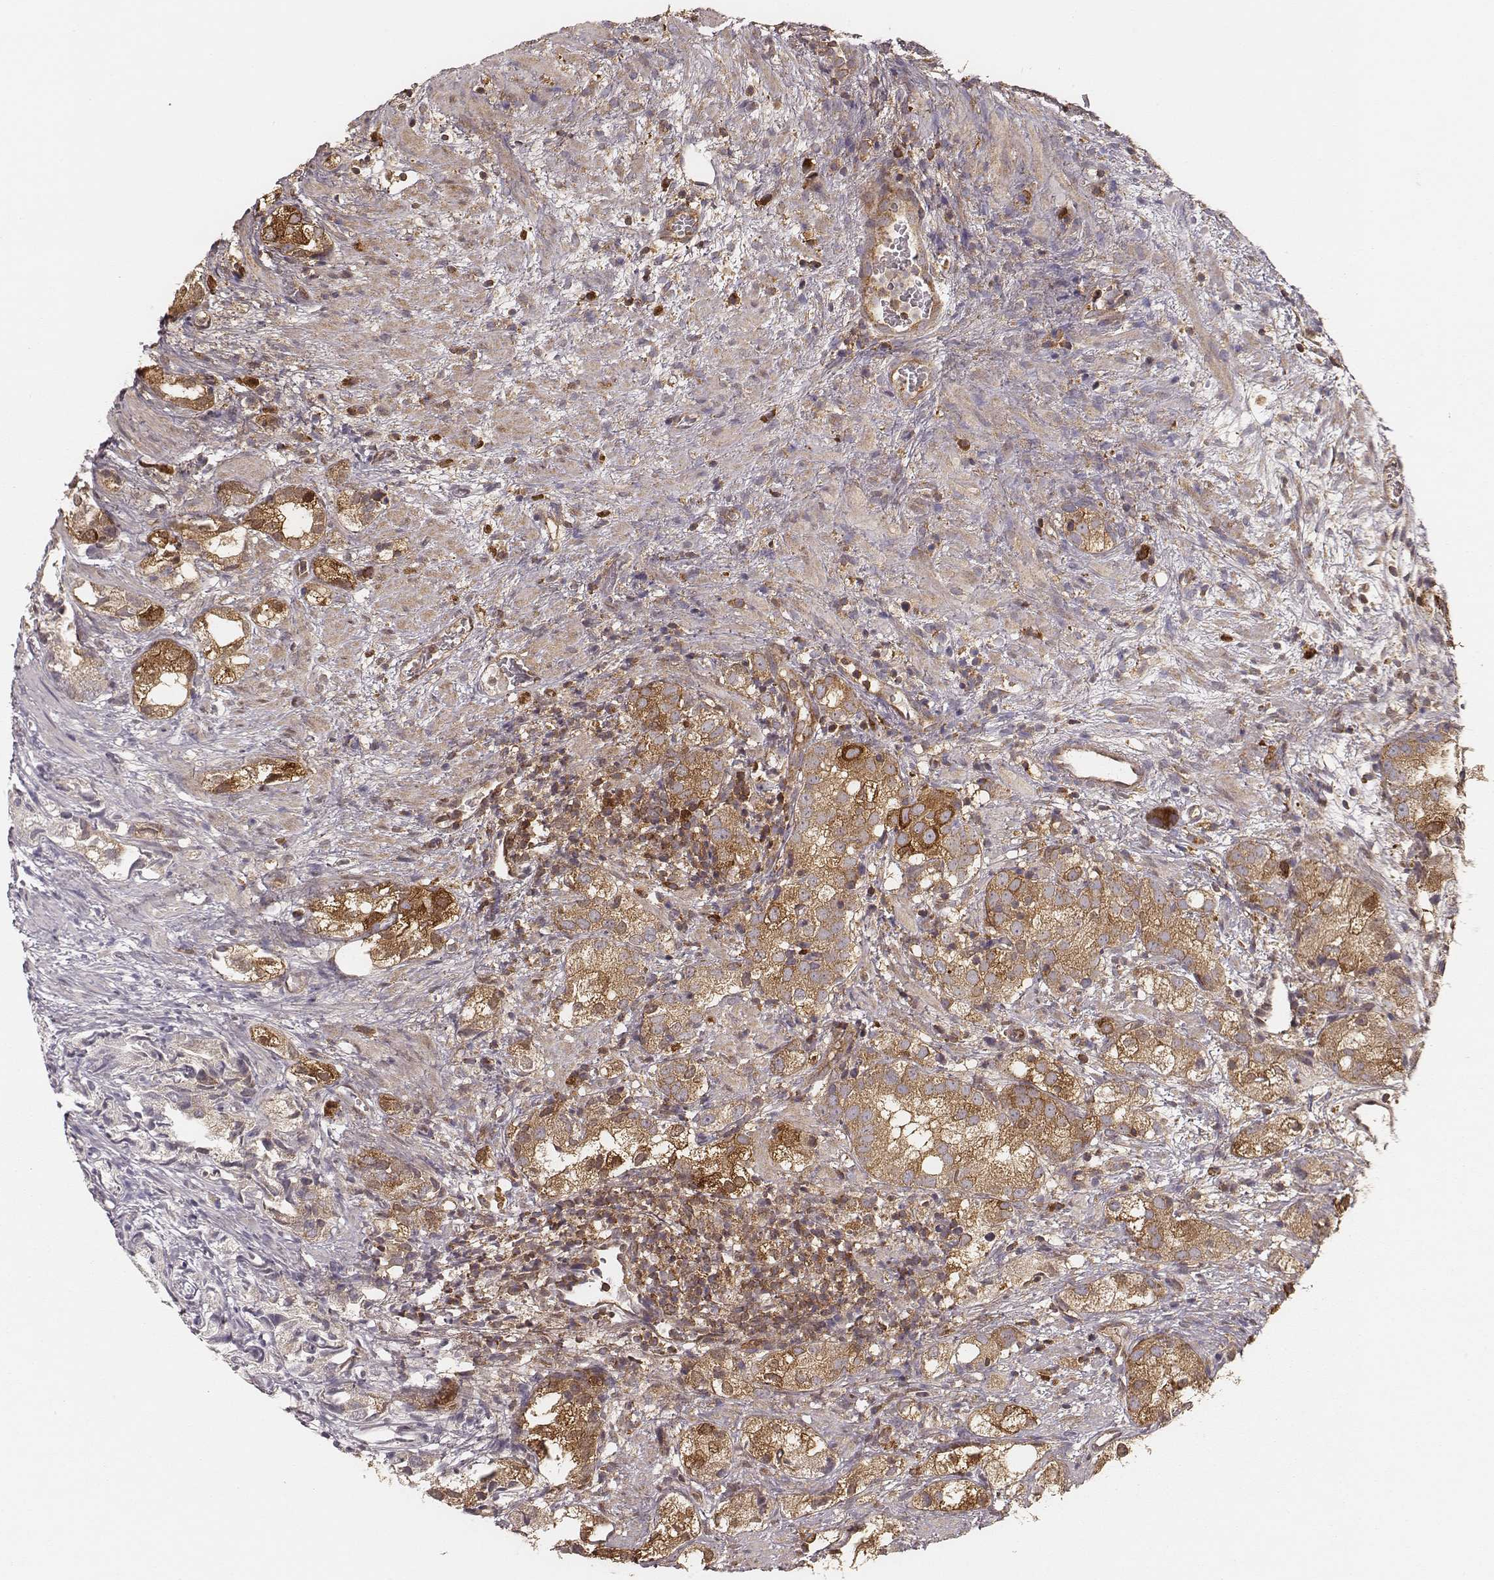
{"staining": {"intensity": "moderate", "quantity": ">75%", "location": "cytoplasmic/membranous"}, "tissue": "prostate cancer", "cell_type": "Tumor cells", "image_type": "cancer", "snomed": [{"axis": "morphology", "description": "Adenocarcinoma, High grade"}, {"axis": "topography", "description": "Prostate"}], "caption": "High-magnification brightfield microscopy of prostate cancer (adenocarcinoma (high-grade)) stained with DAB (brown) and counterstained with hematoxylin (blue). tumor cells exhibit moderate cytoplasmic/membranous expression is present in about>75% of cells.", "gene": "CARS1", "patient": {"sex": "male", "age": 82}}